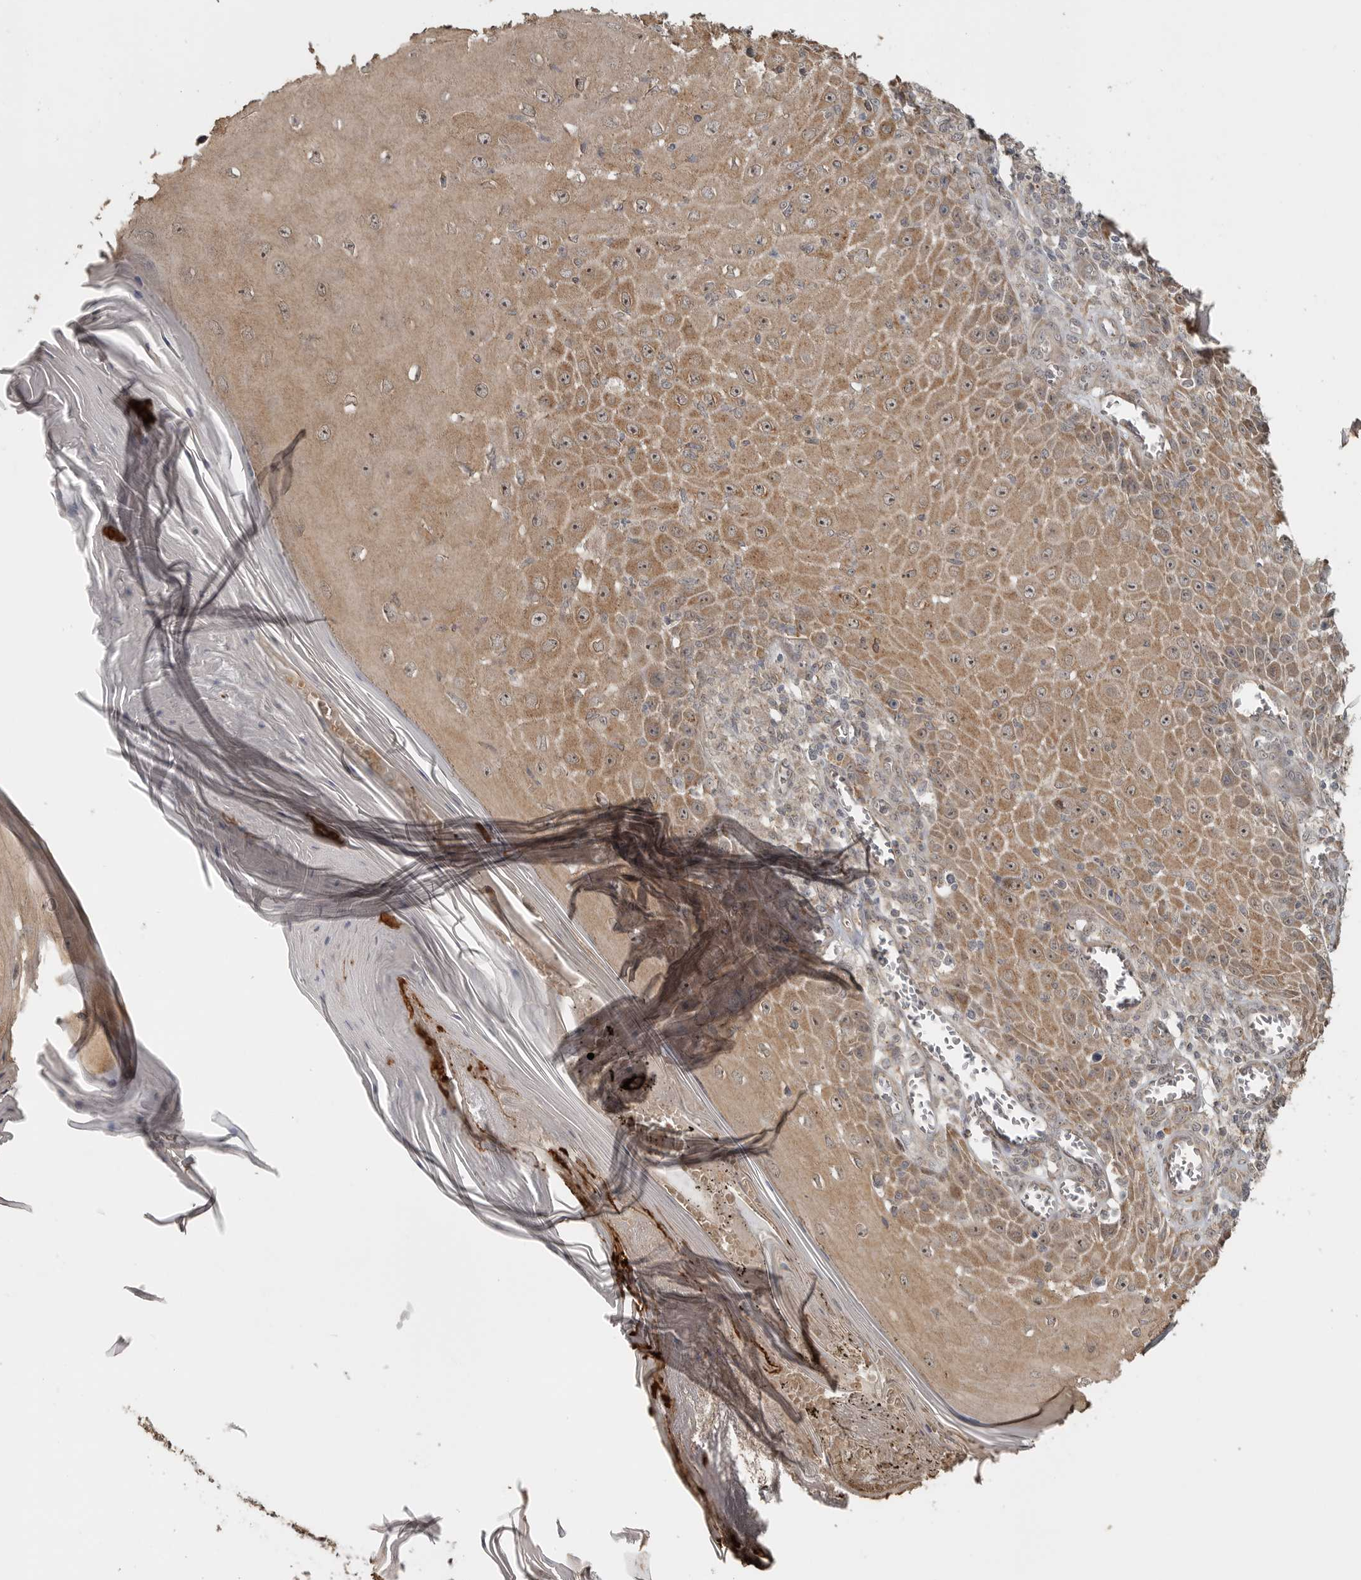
{"staining": {"intensity": "moderate", "quantity": ">75%", "location": "cytoplasmic/membranous"}, "tissue": "skin cancer", "cell_type": "Tumor cells", "image_type": "cancer", "snomed": [{"axis": "morphology", "description": "Squamous cell carcinoma, NOS"}, {"axis": "topography", "description": "Skin"}], "caption": "Moderate cytoplasmic/membranous staining for a protein is seen in about >75% of tumor cells of squamous cell carcinoma (skin) using immunohistochemistry (IHC).", "gene": "LLGL1", "patient": {"sex": "female", "age": 73}}